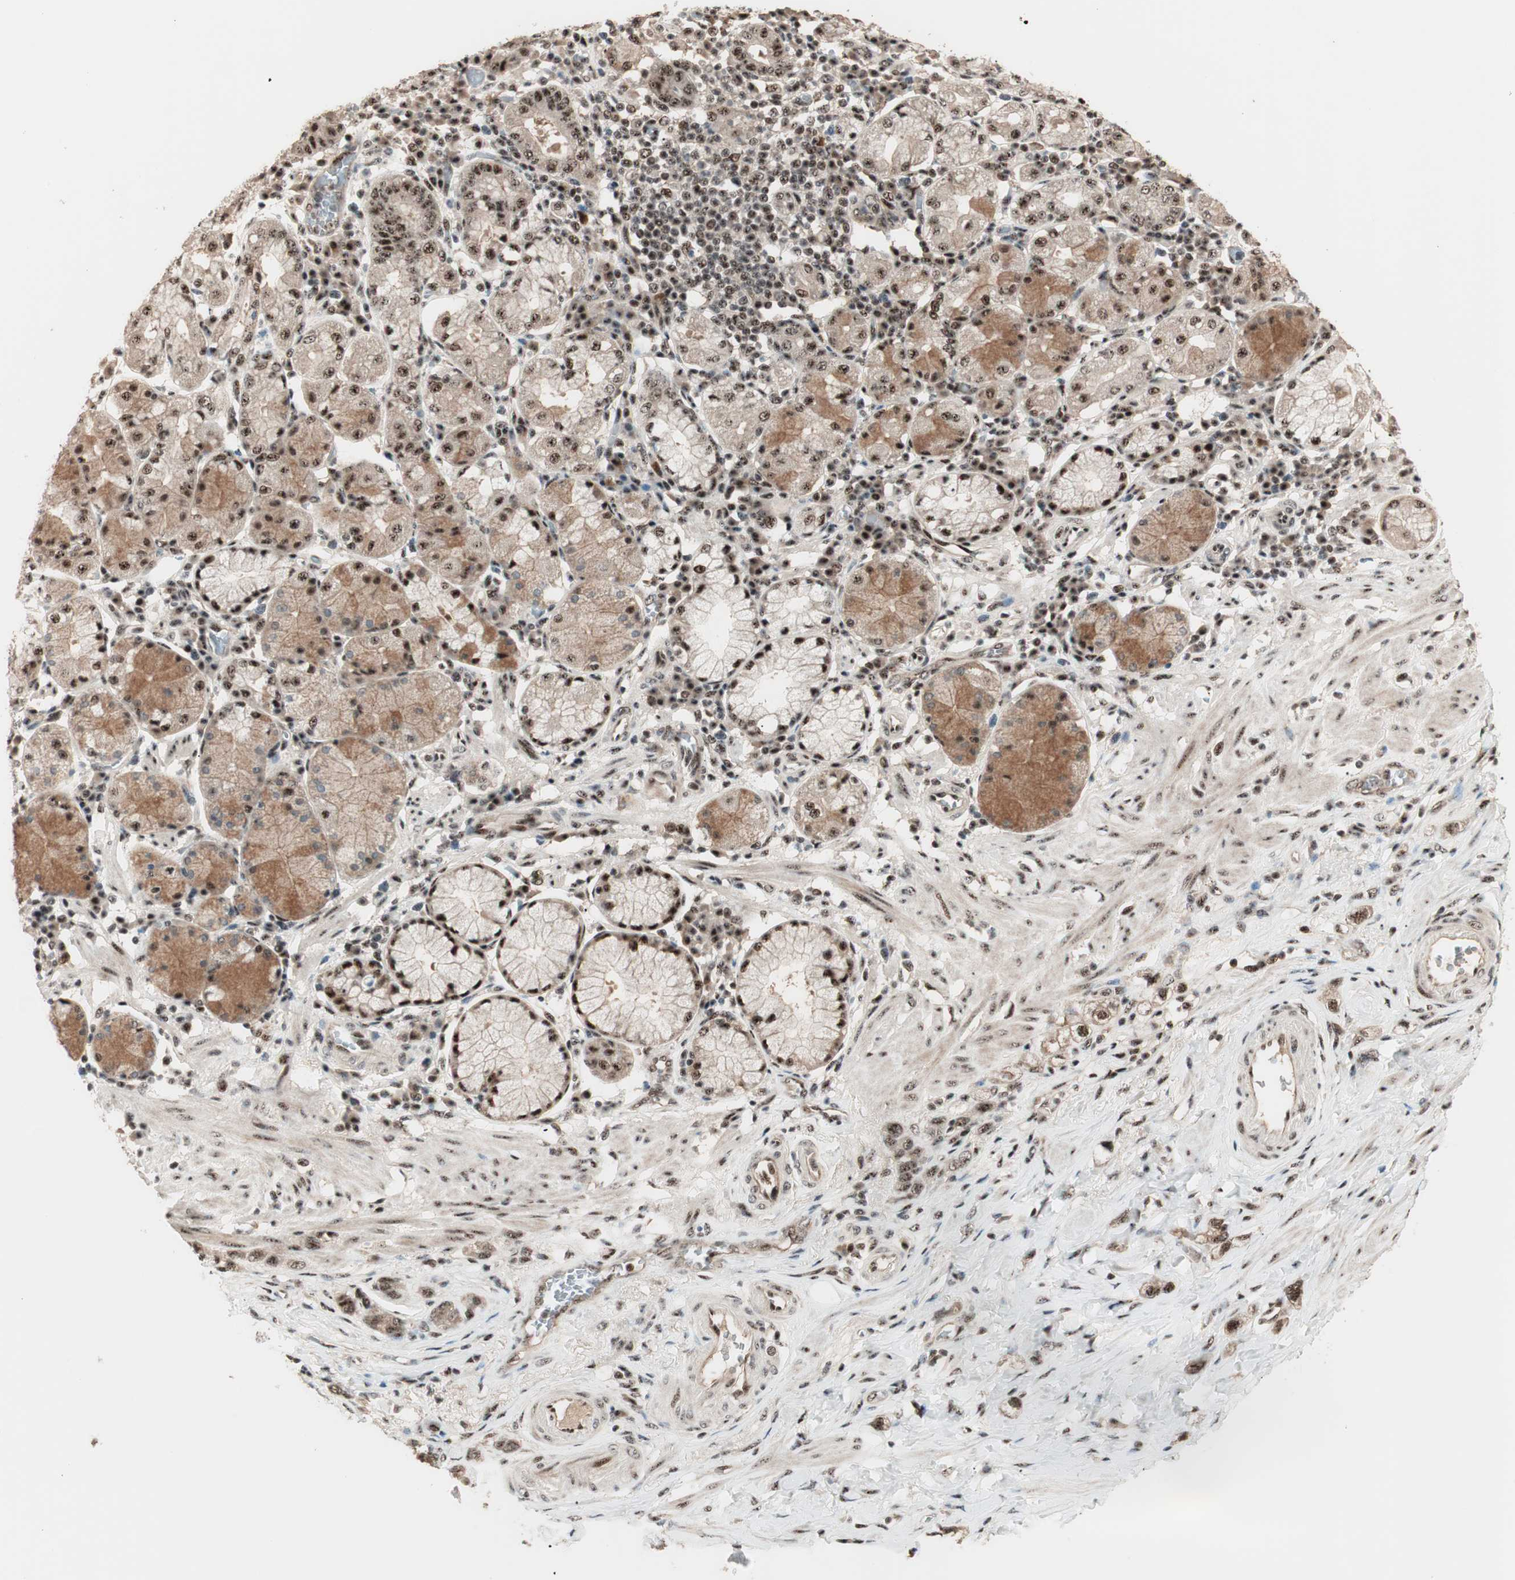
{"staining": {"intensity": "moderate", "quantity": ">75%", "location": "cytoplasmic/membranous,nuclear"}, "tissue": "stomach cancer", "cell_type": "Tumor cells", "image_type": "cancer", "snomed": [{"axis": "morphology", "description": "Adenocarcinoma, NOS"}, {"axis": "topography", "description": "Stomach"}], "caption": "Human stomach adenocarcinoma stained with a brown dye displays moderate cytoplasmic/membranous and nuclear positive positivity in about >75% of tumor cells.", "gene": "NR5A2", "patient": {"sex": "male", "age": 82}}